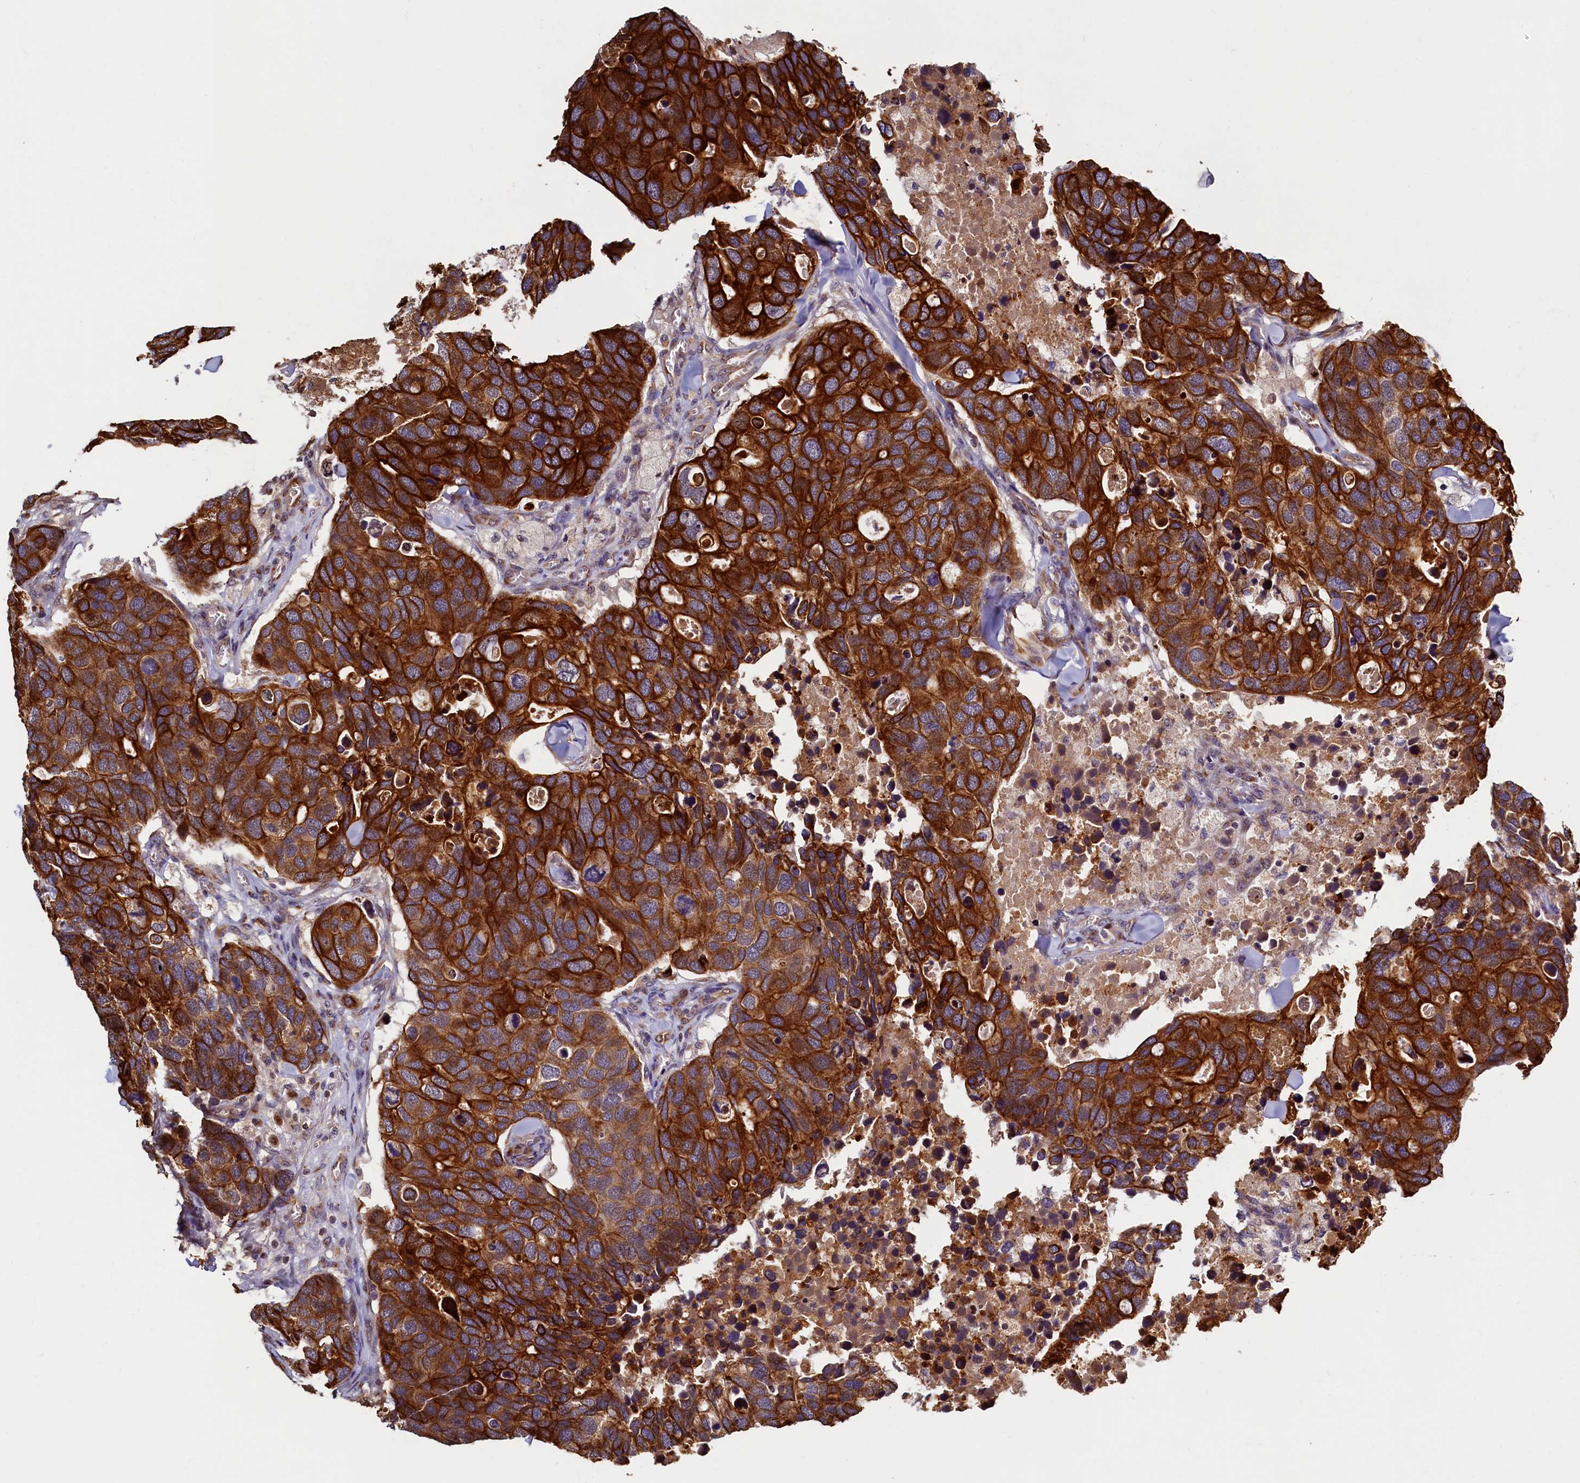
{"staining": {"intensity": "strong", "quantity": ">75%", "location": "cytoplasmic/membranous"}, "tissue": "breast cancer", "cell_type": "Tumor cells", "image_type": "cancer", "snomed": [{"axis": "morphology", "description": "Duct carcinoma"}, {"axis": "topography", "description": "Breast"}], "caption": "Infiltrating ductal carcinoma (breast) stained with DAB immunohistochemistry (IHC) exhibits high levels of strong cytoplasmic/membranous positivity in approximately >75% of tumor cells.", "gene": "NCKAP5L", "patient": {"sex": "female", "age": 83}}